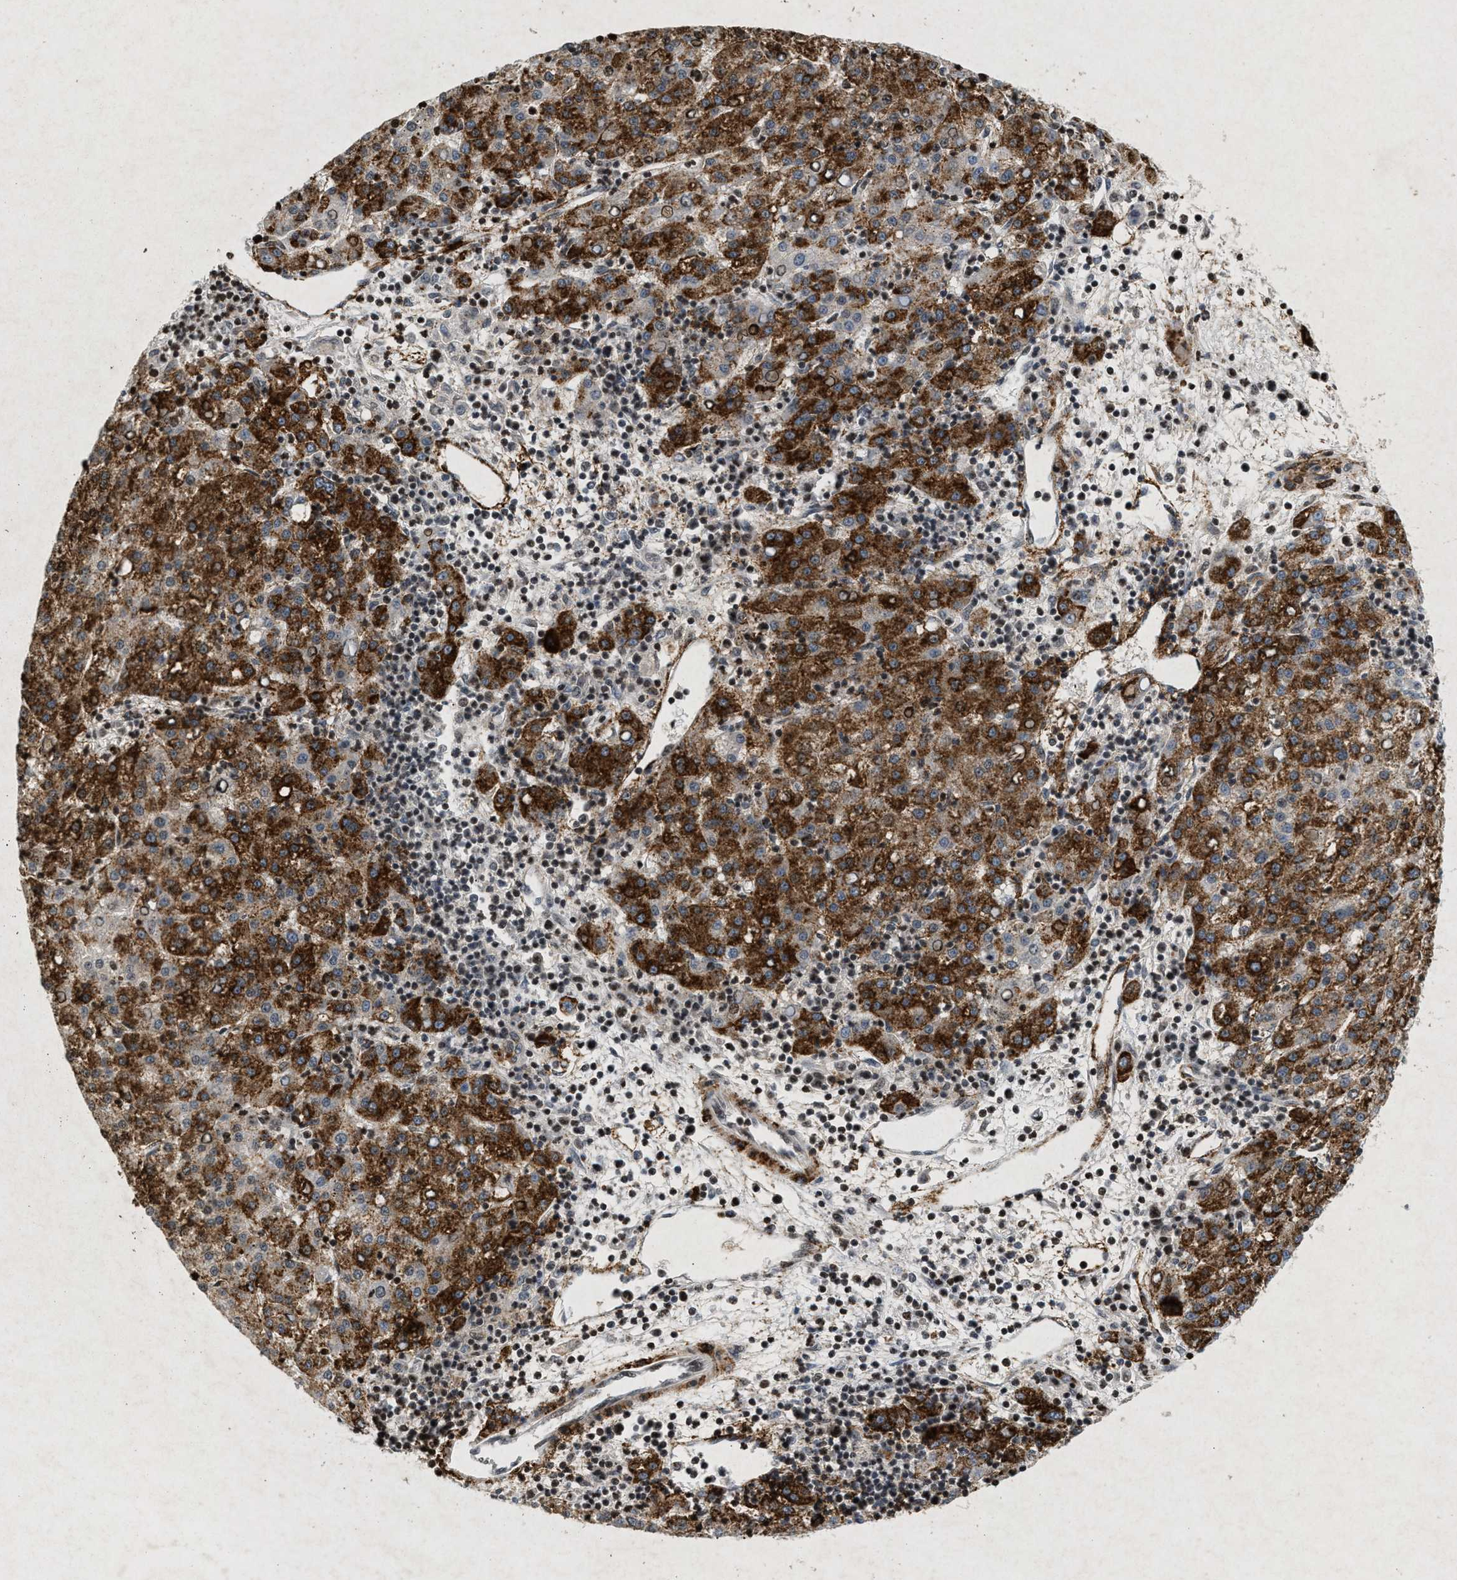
{"staining": {"intensity": "strong", "quantity": ">75%", "location": "cytoplasmic/membranous"}, "tissue": "liver cancer", "cell_type": "Tumor cells", "image_type": "cancer", "snomed": [{"axis": "morphology", "description": "Carcinoma, Hepatocellular, NOS"}, {"axis": "topography", "description": "Liver"}], "caption": "Immunohistochemistry micrograph of human liver cancer (hepatocellular carcinoma) stained for a protein (brown), which shows high levels of strong cytoplasmic/membranous expression in about >75% of tumor cells.", "gene": "ZPR1", "patient": {"sex": "female", "age": 58}}